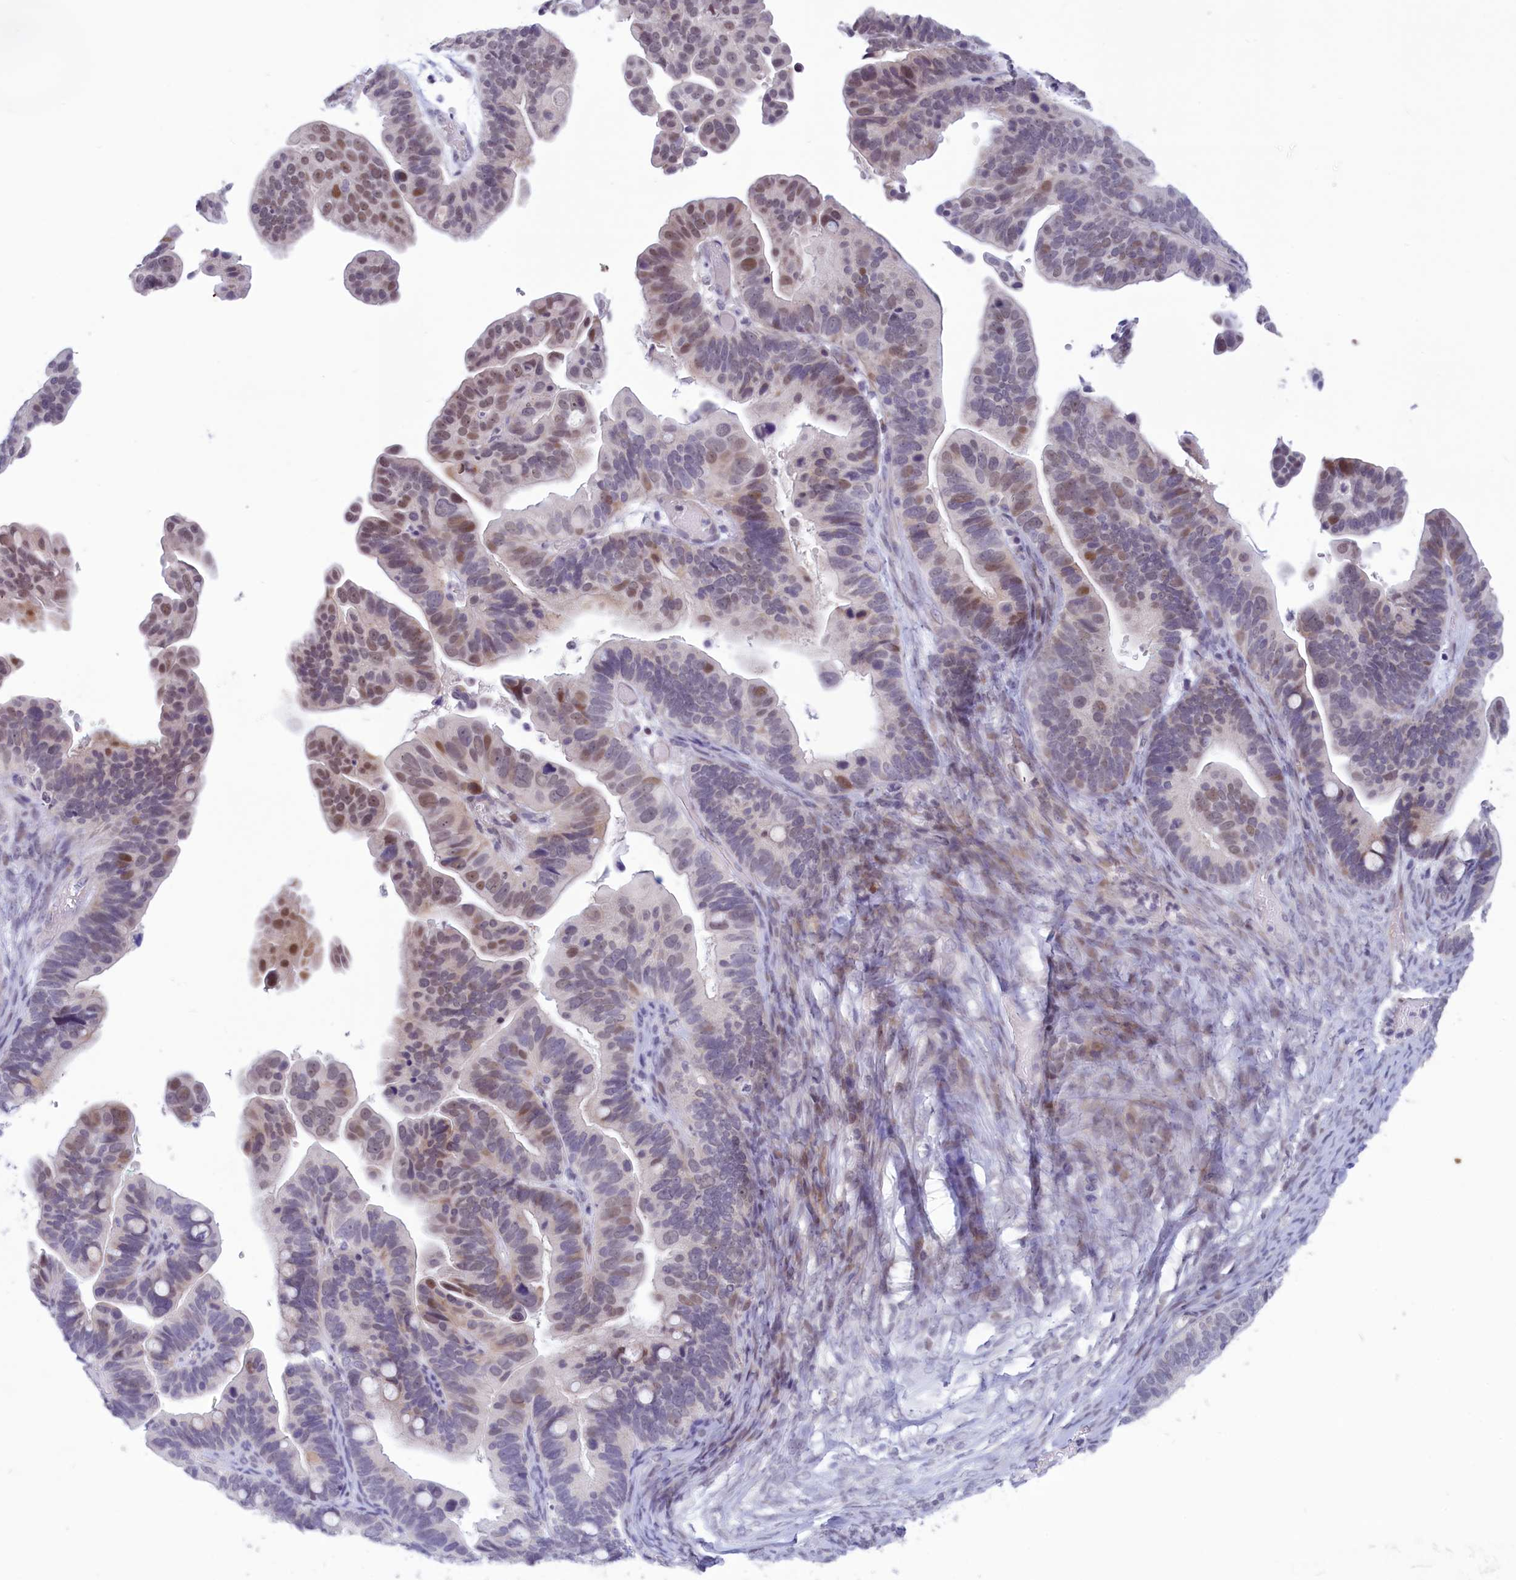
{"staining": {"intensity": "moderate", "quantity": "<25%", "location": "nuclear"}, "tissue": "ovarian cancer", "cell_type": "Tumor cells", "image_type": "cancer", "snomed": [{"axis": "morphology", "description": "Cystadenocarcinoma, serous, NOS"}, {"axis": "topography", "description": "Ovary"}], "caption": "Protein staining demonstrates moderate nuclear positivity in about <25% of tumor cells in ovarian cancer. (DAB (3,3'-diaminobenzidine) IHC, brown staining for protein, blue staining for nuclei).", "gene": "ELOA2", "patient": {"sex": "female", "age": 56}}